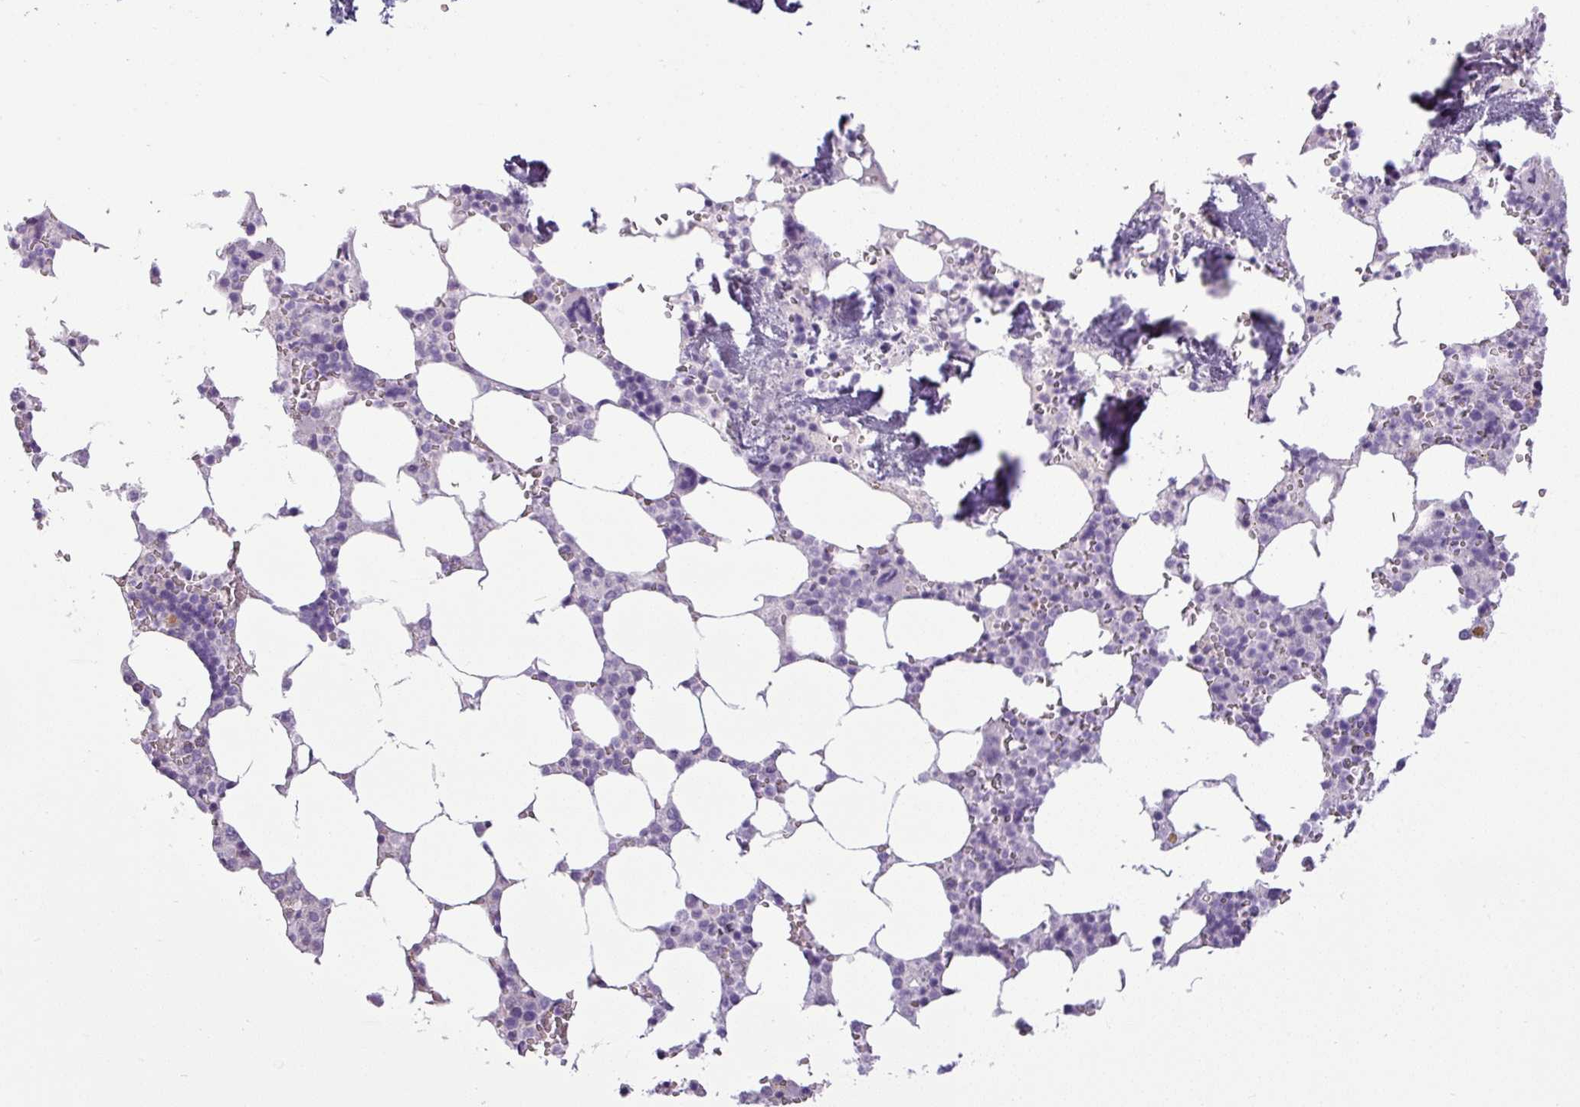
{"staining": {"intensity": "negative", "quantity": "none", "location": "none"}, "tissue": "bone marrow", "cell_type": "Hematopoietic cells", "image_type": "normal", "snomed": [{"axis": "morphology", "description": "Normal tissue, NOS"}, {"axis": "topography", "description": "Bone marrow"}], "caption": "Immunohistochemistry histopathology image of normal bone marrow: human bone marrow stained with DAB demonstrates no significant protein staining in hematopoietic cells. (DAB immunohistochemistry (IHC) with hematoxylin counter stain).", "gene": "CDH16", "patient": {"sex": "male", "age": 64}}